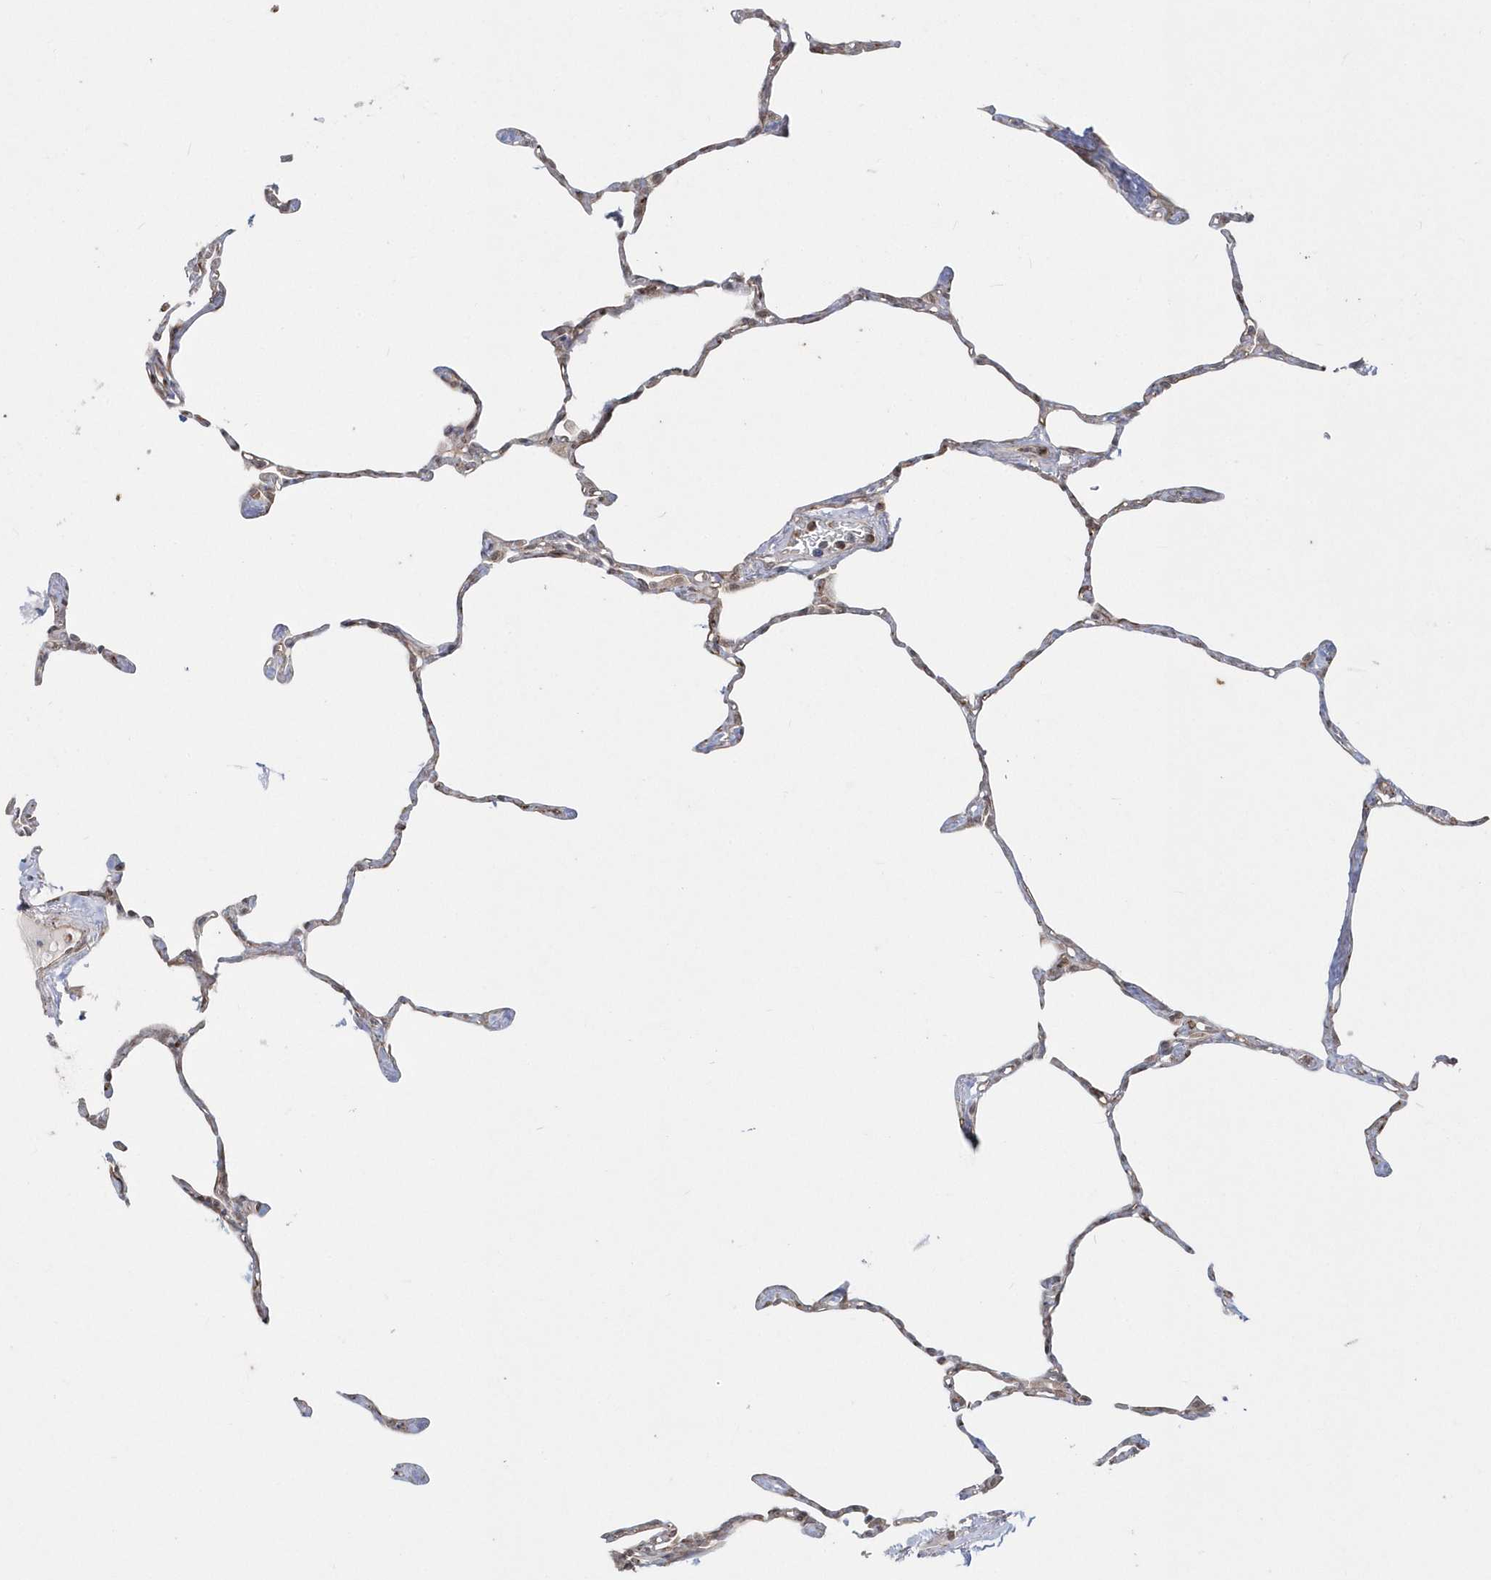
{"staining": {"intensity": "negative", "quantity": "none", "location": "none"}, "tissue": "lung", "cell_type": "Alveolar cells", "image_type": "normal", "snomed": [{"axis": "morphology", "description": "Normal tissue, NOS"}, {"axis": "topography", "description": "Lung"}], "caption": "High power microscopy photomicrograph of an immunohistochemistry (IHC) micrograph of benign lung, revealing no significant expression in alveolar cells. (DAB immunohistochemistry (IHC), high magnification).", "gene": "DHX57", "patient": {"sex": "male", "age": 65}}